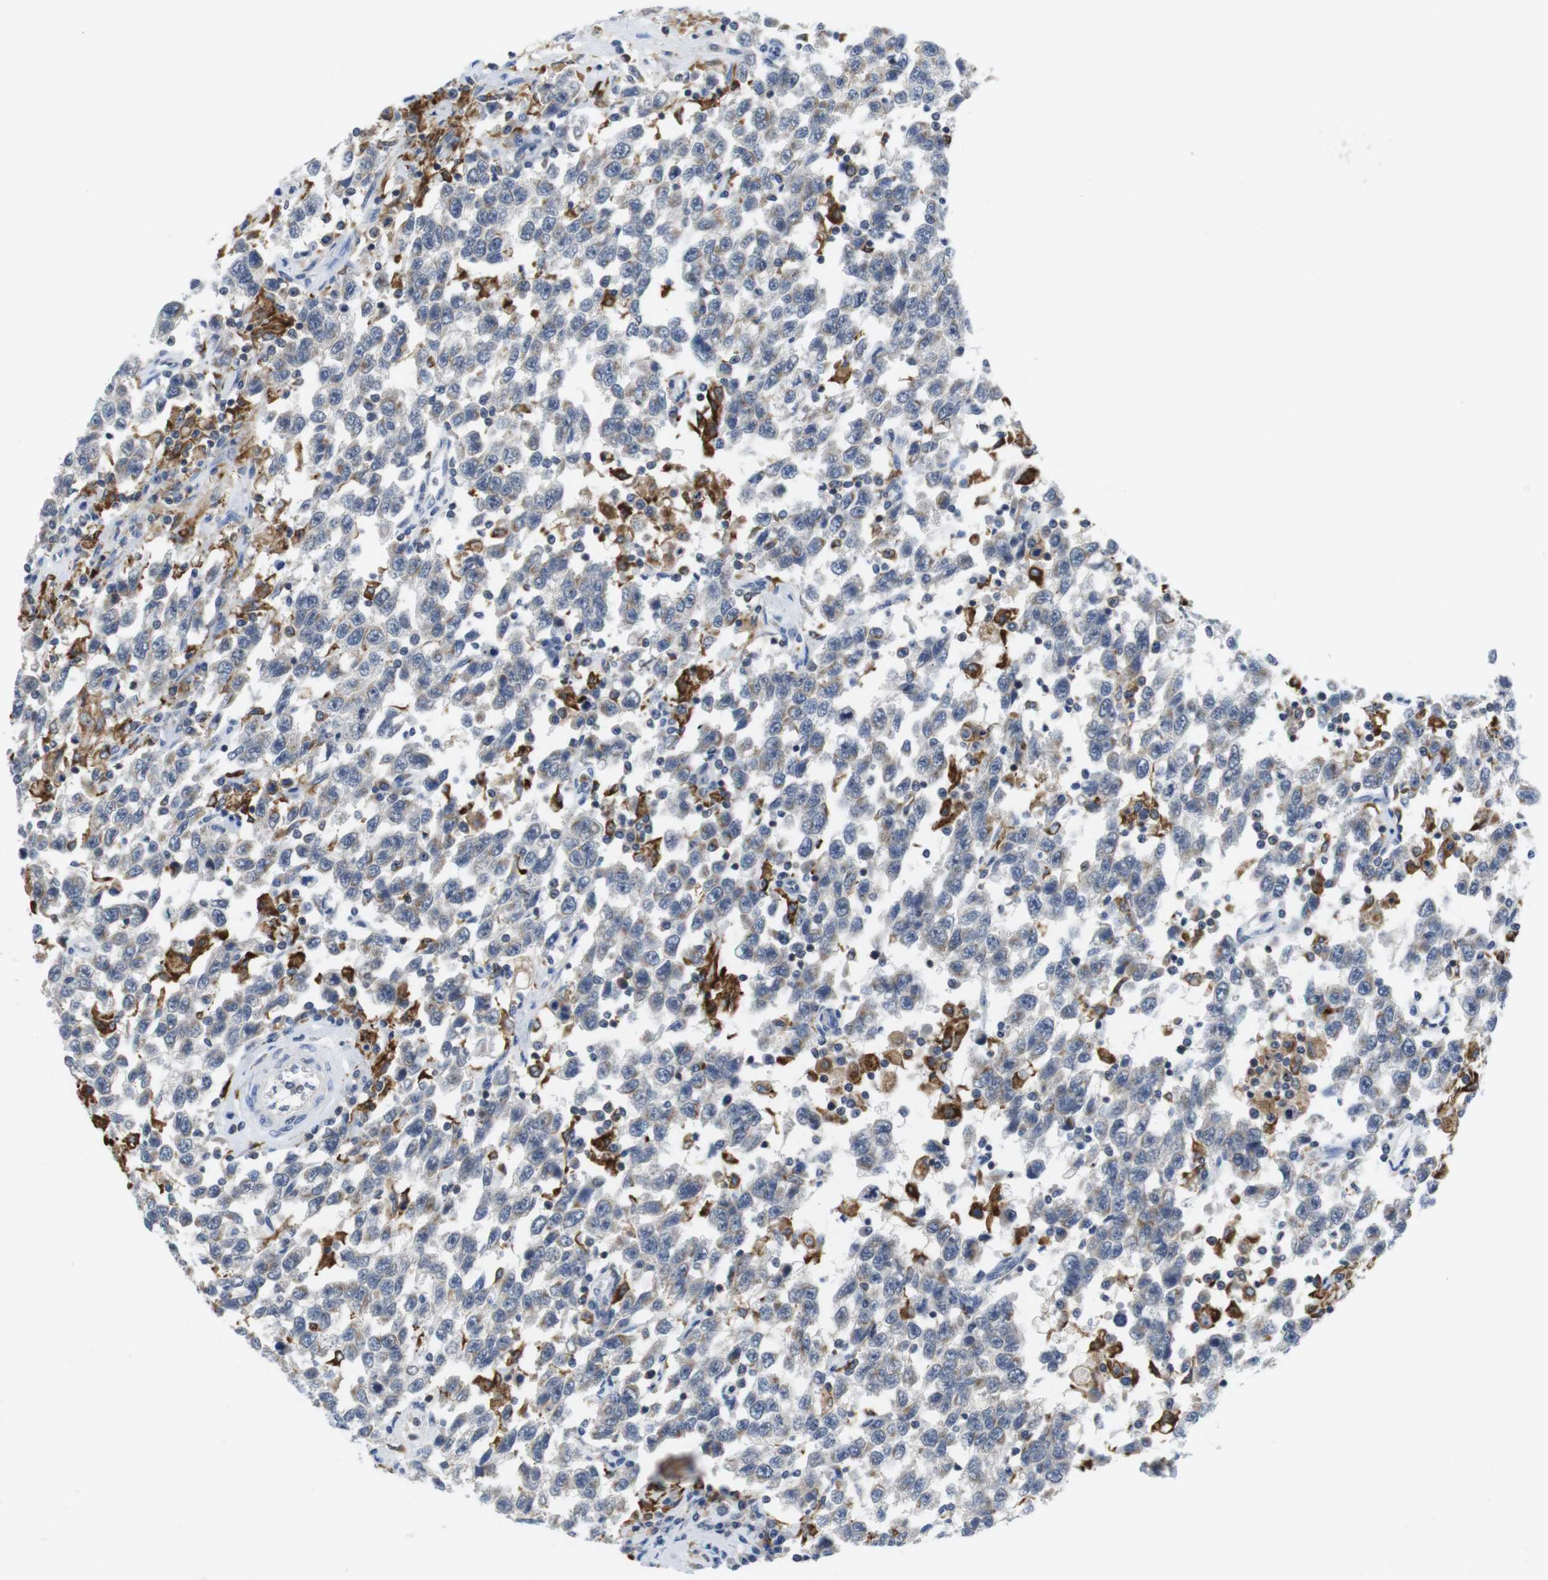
{"staining": {"intensity": "negative", "quantity": "none", "location": "none"}, "tissue": "testis cancer", "cell_type": "Tumor cells", "image_type": "cancer", "snomed": [{"axis": "morphology", "description": "Seminoma, NOS"}, {"axis": "topography", "description": "Testis"}], "caption": "Testis cancer (seminoma) stained for a protein using immunohistochemistry (IHC) reveals no expression tumor cells.", "gene": "CNGA2", "patient": {"sex": "male", "age": 41}}